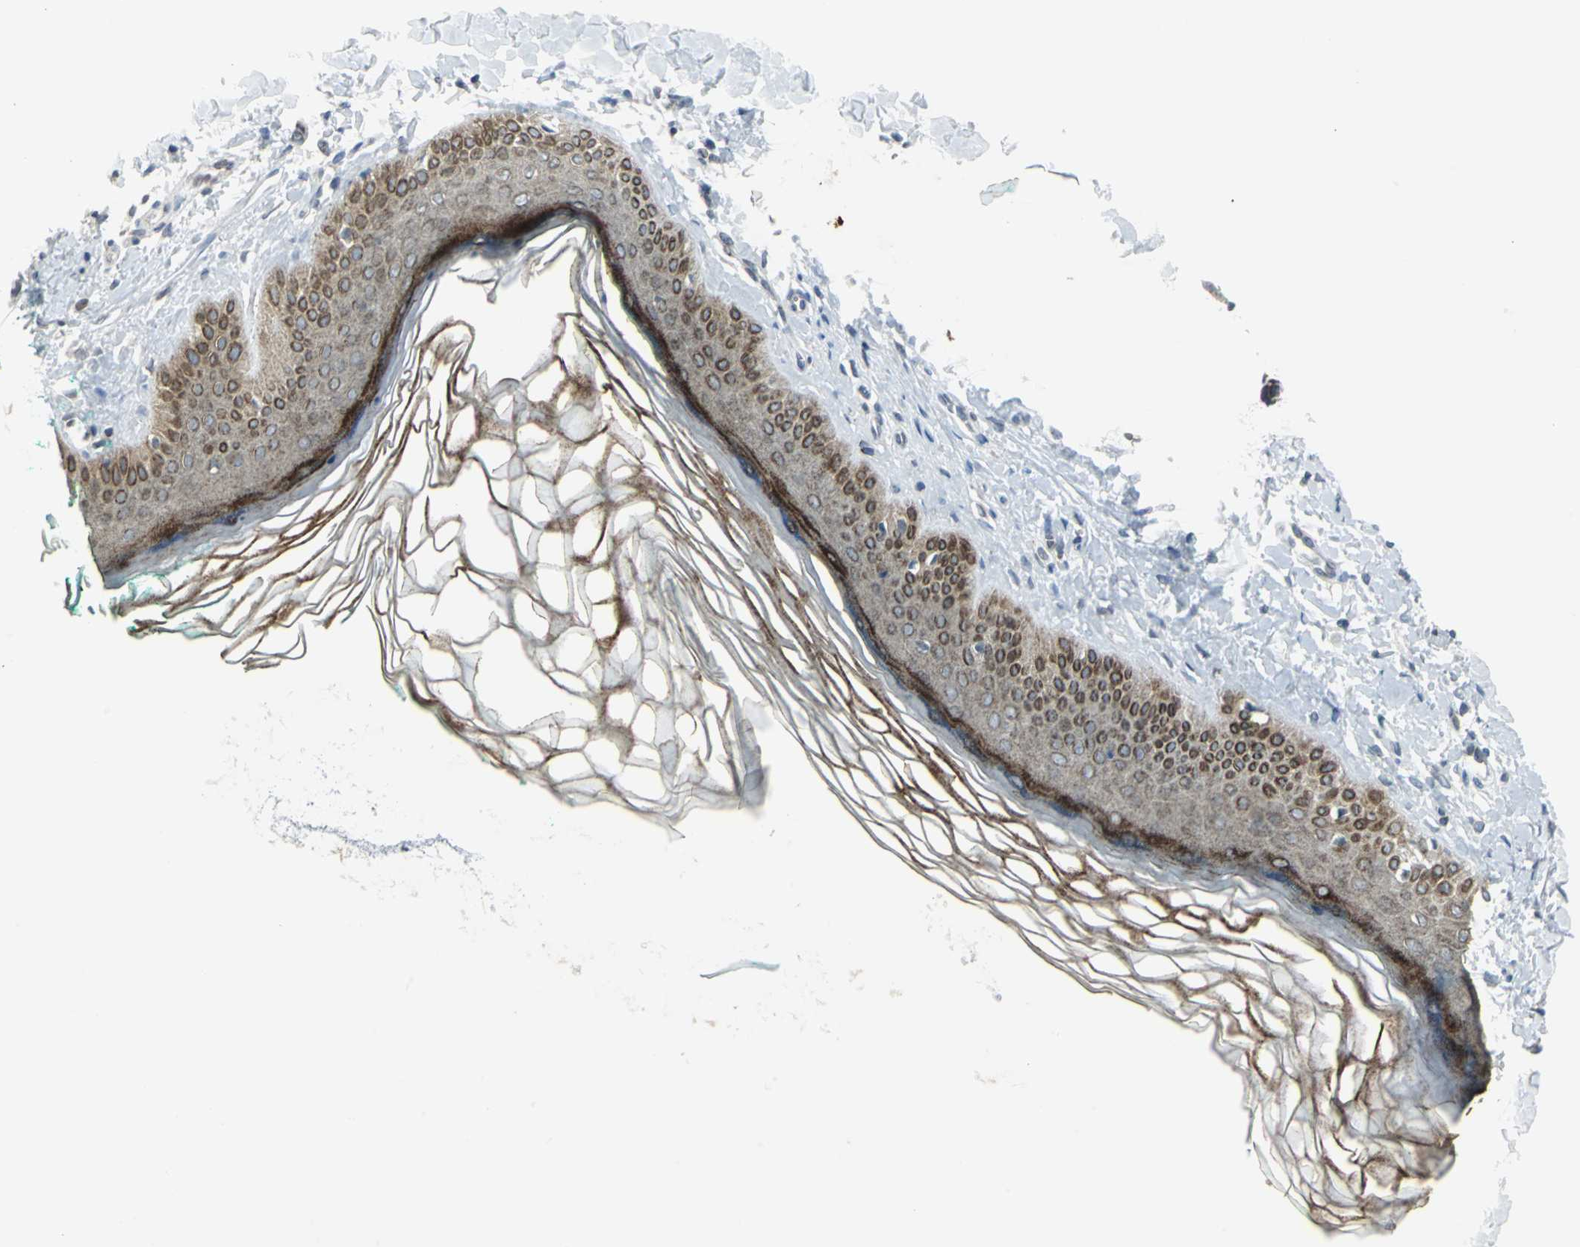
{"staining": {"intensity": "negative", "quantity": "none", "location": "none"}, "tissue": "skin", "cell_type": "Fibroblasts", "image_type": "normal", "snomed": [{"axis": "morphology", "description": "Normal tissue, NOS"}, {"axis": "topography", "description": "Skin"}], "caption": "Skin stained for a protein using immunohistochemistry (IHC) demonstrates no positivity fibroblasts.", "gene": "SNUPN", "patient": {"sex": "male", "age": 71}}